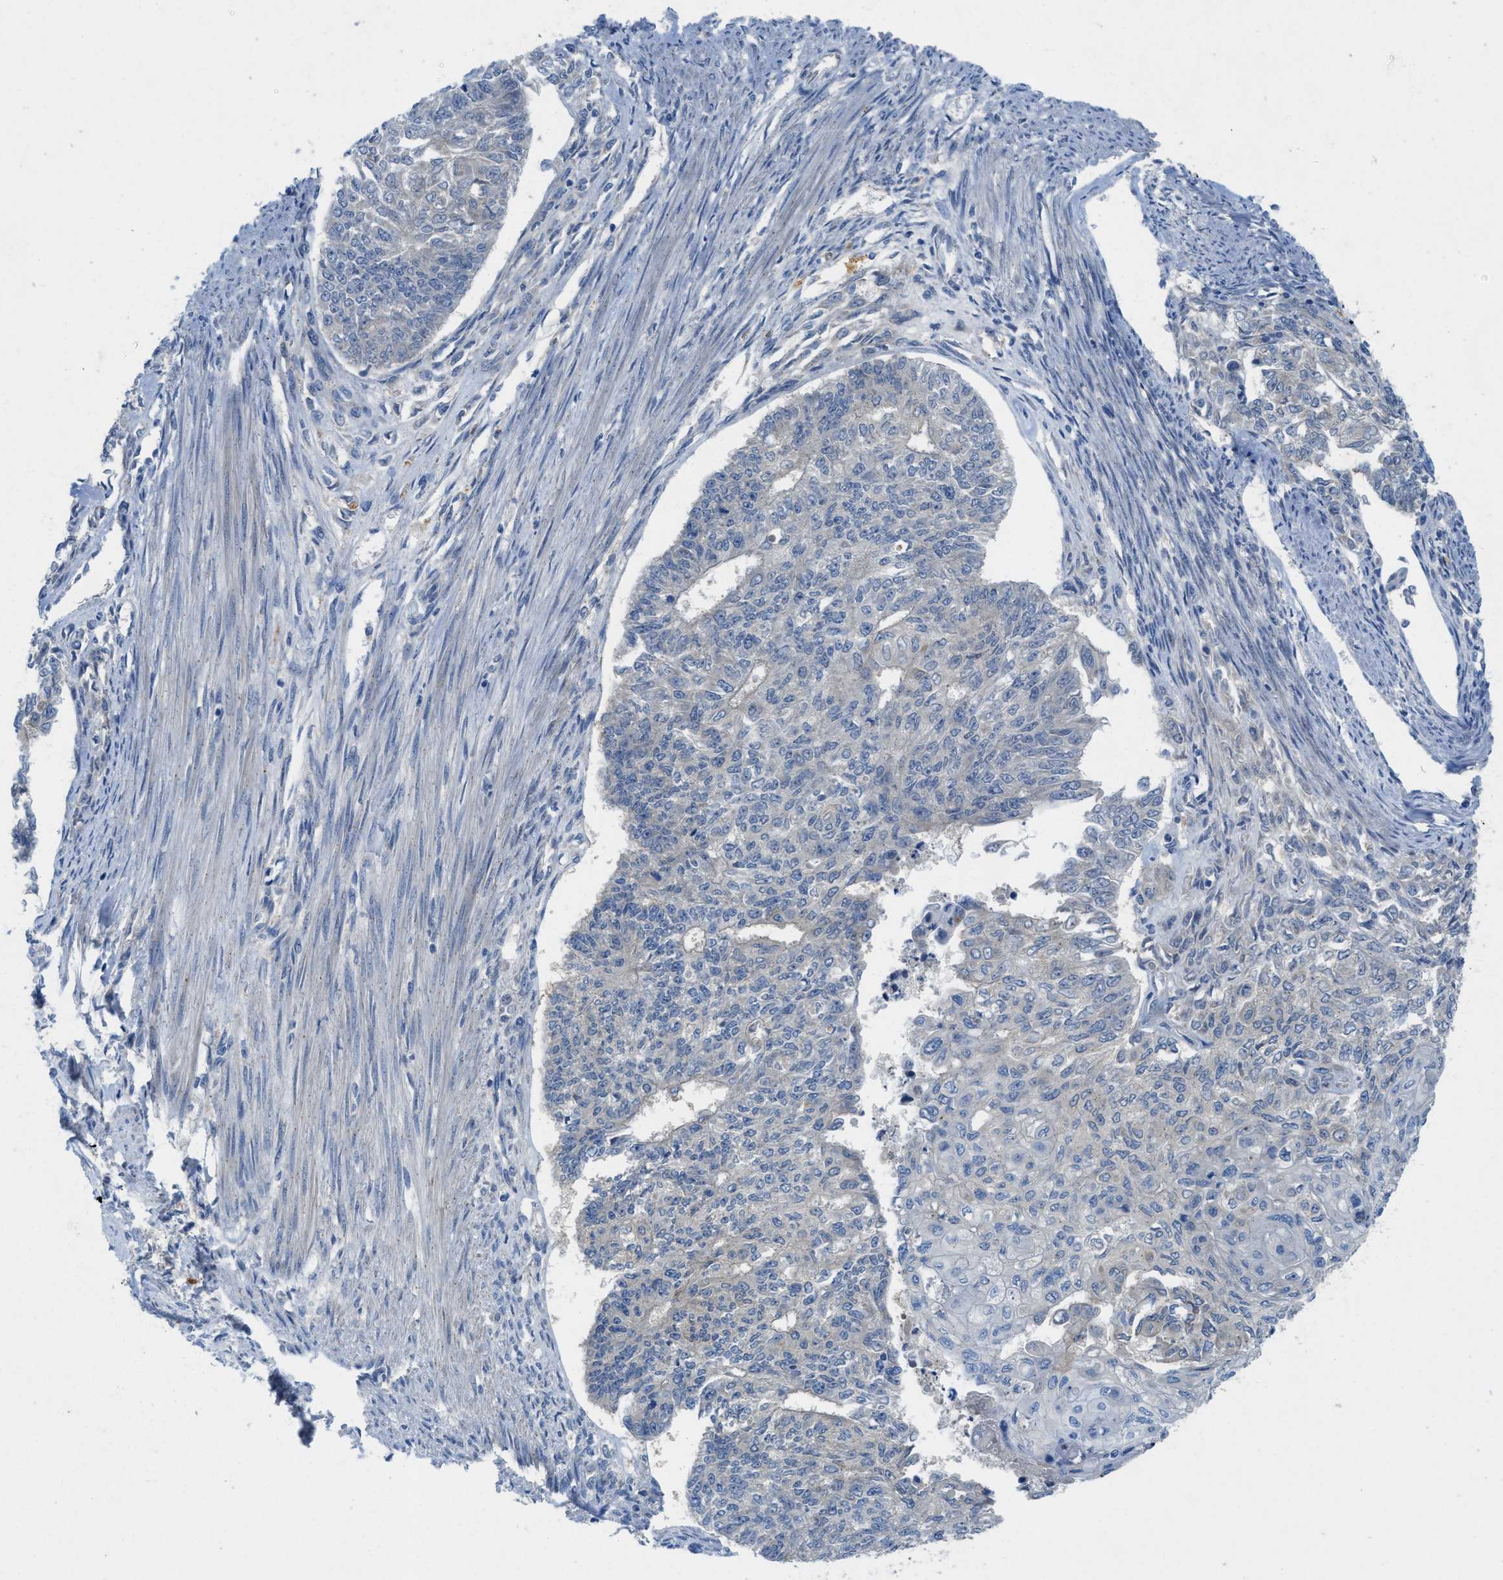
{"staining": {"intensity": "negative", "quantity": "none", "location": "none"}, "tissue": "endometrial cancer", "cell_type": "Tumor cells", "image_type": "cancer", "snomed": [{"axis": "morphology", "description": "Adenocarcinoma, NOS"}, {"axis": "topography", "description": "Endometrium"}], "caption": "The micrograph exhibits no staining of tumor cells in adenocarcinoma (endometrial).", "gene": "RIPK2", "patient": {"sex": "female", "age": 32}}